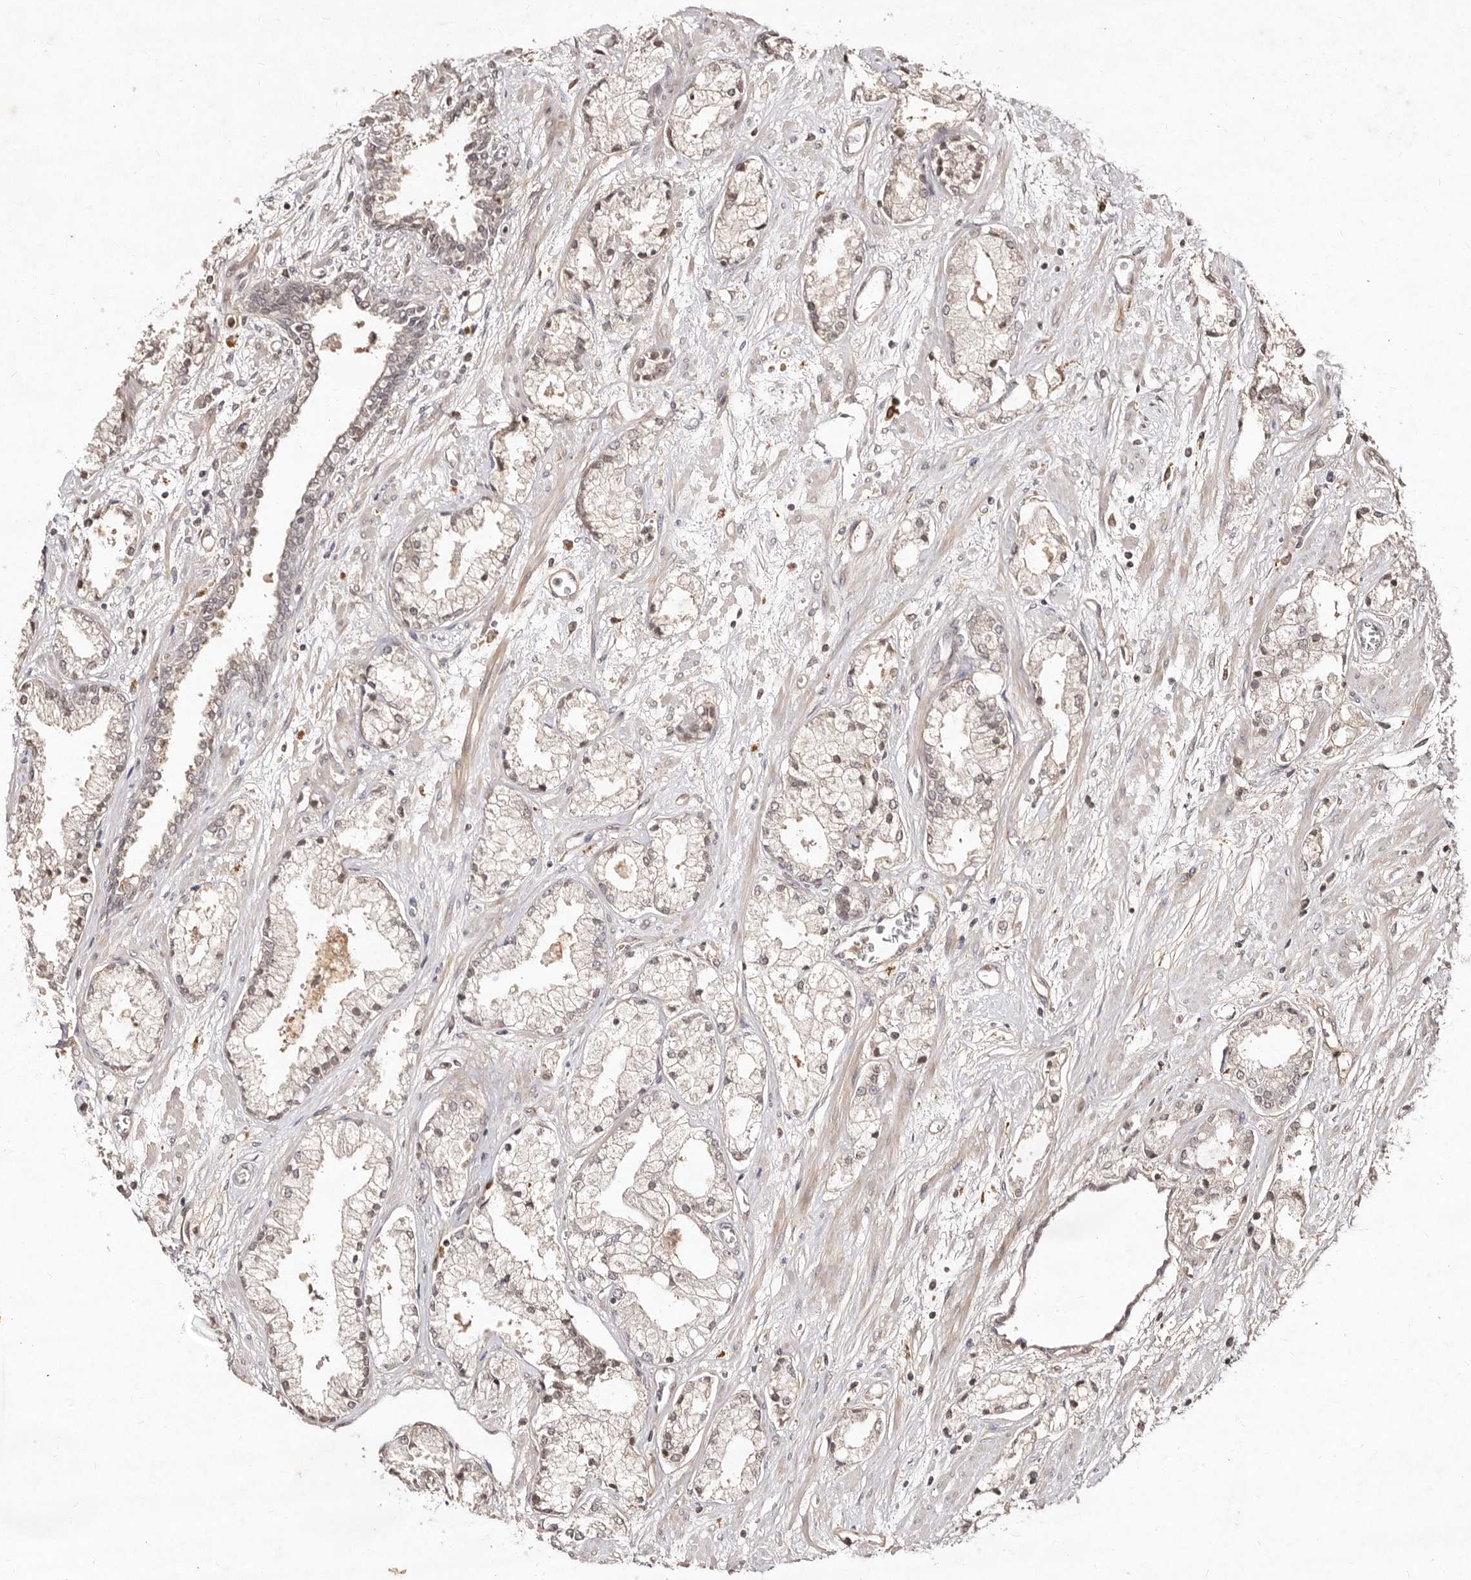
{"staining": {"intensity": "weak", "quantity": "<25%", "location": "nuclear"}, "tissue": "prostate cancer", "cell_type": "Tumor cells", "image_type": "cancer", "snomed": [{"axis": "morphology", "description": "Adenocarcinoma, High grade"}, {"axis": "topography", "description": "Prostate"}], "caption": "The immunohistochemistry (IHC) micrograph has no significant positivity in tumor cells of prostate cancer (adenocarcinoma (high-grade)) tissue.", "gene": "LCORL", "patient": {"sex": "male", "age": 50}}